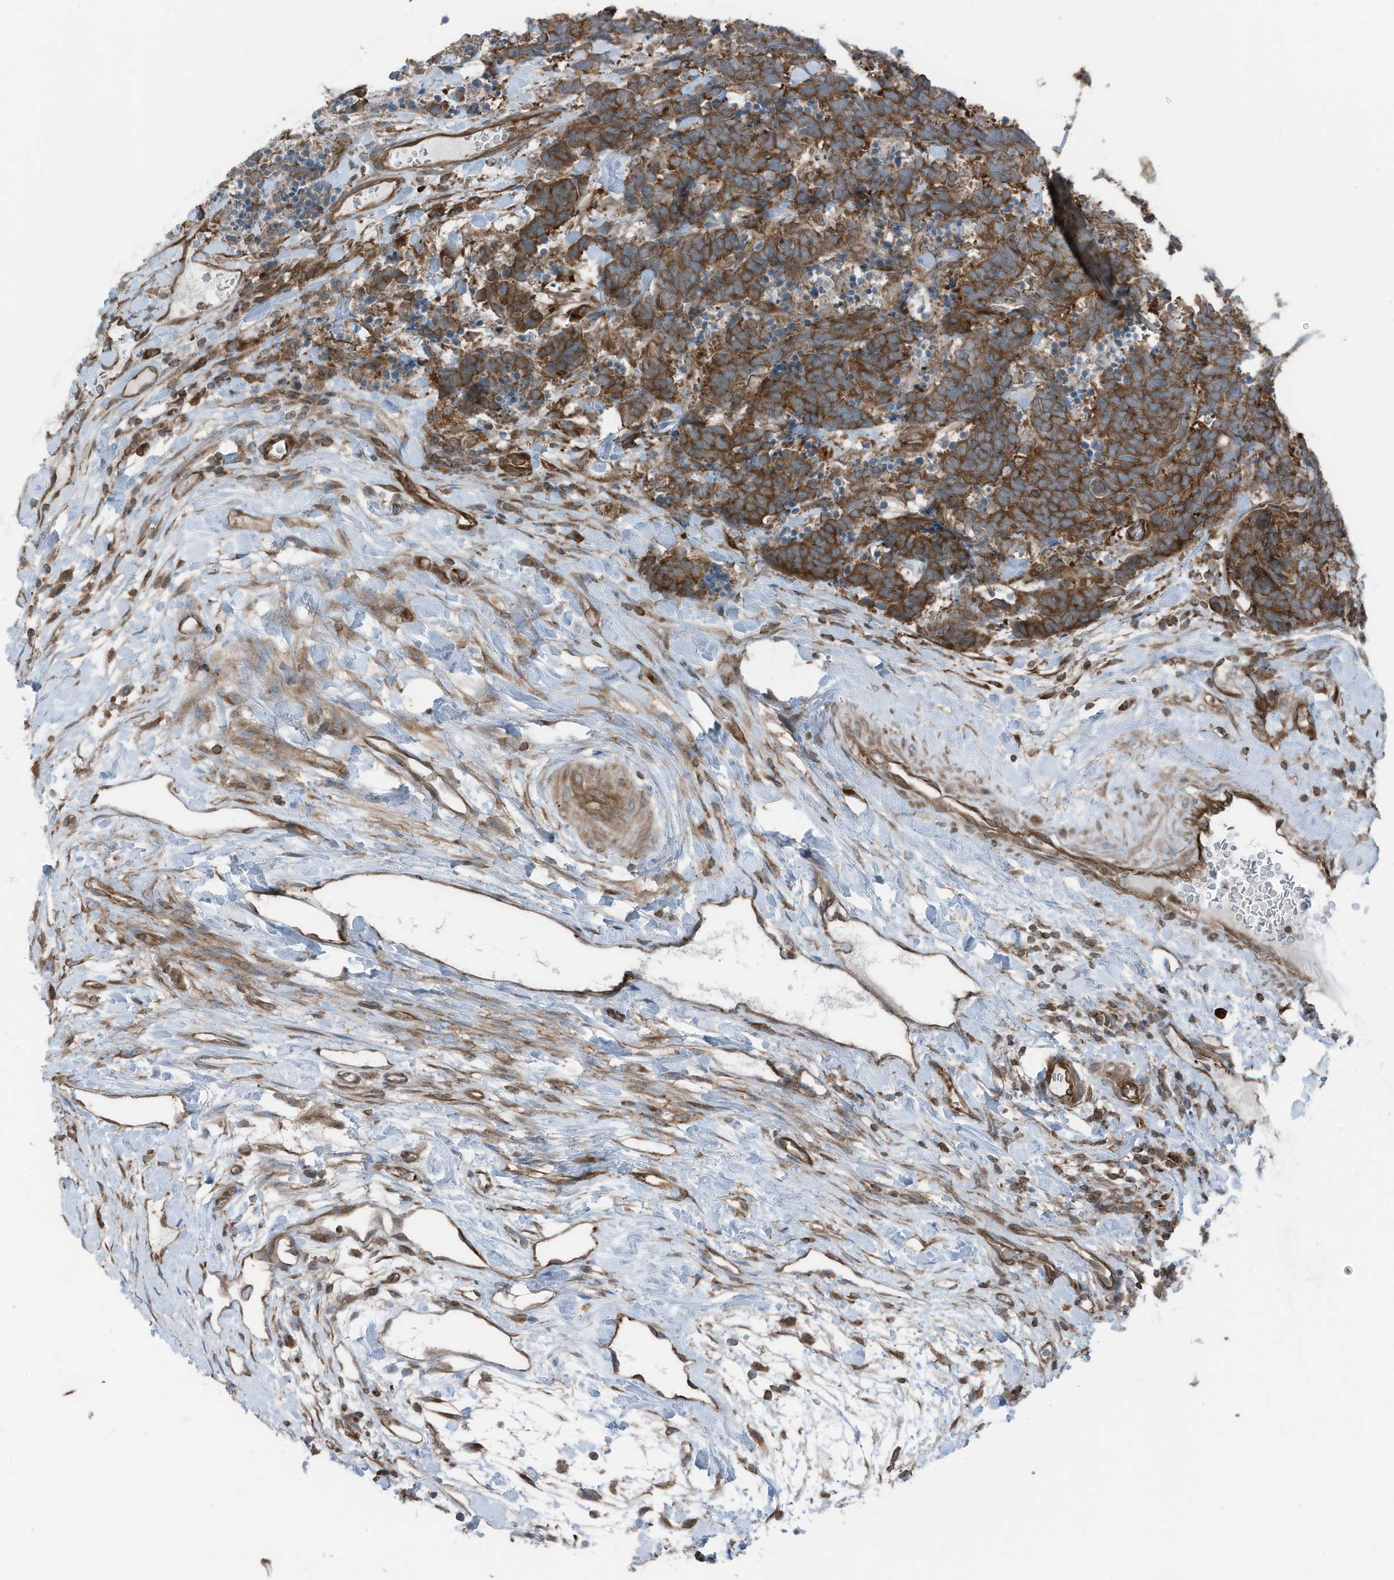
{"staining": {"intensity": "strong", "quantity": ">75%", "location": "cytoplasmic/membranous"}, "tissue": "carcinoid", "cell_type": "Tumor cells", "image_type": "cancer", "snomed": [{"axis": "morphology", "description": "Carcinoma, NOS"}, {"axis": "morphology", "description": "Carcinoid, malignant, NOS"}, {"axis": "topography", "description": "Urinary bladder"}], "caption": "Immunohistochemistry (DAB) staining of carcinoma demonstrates strong cytoplasmic/membranous protein expression in approximately >75% of tumor cells.", "gene": "TXNDC9", "patient": {"sex": "male", "age": 57}}